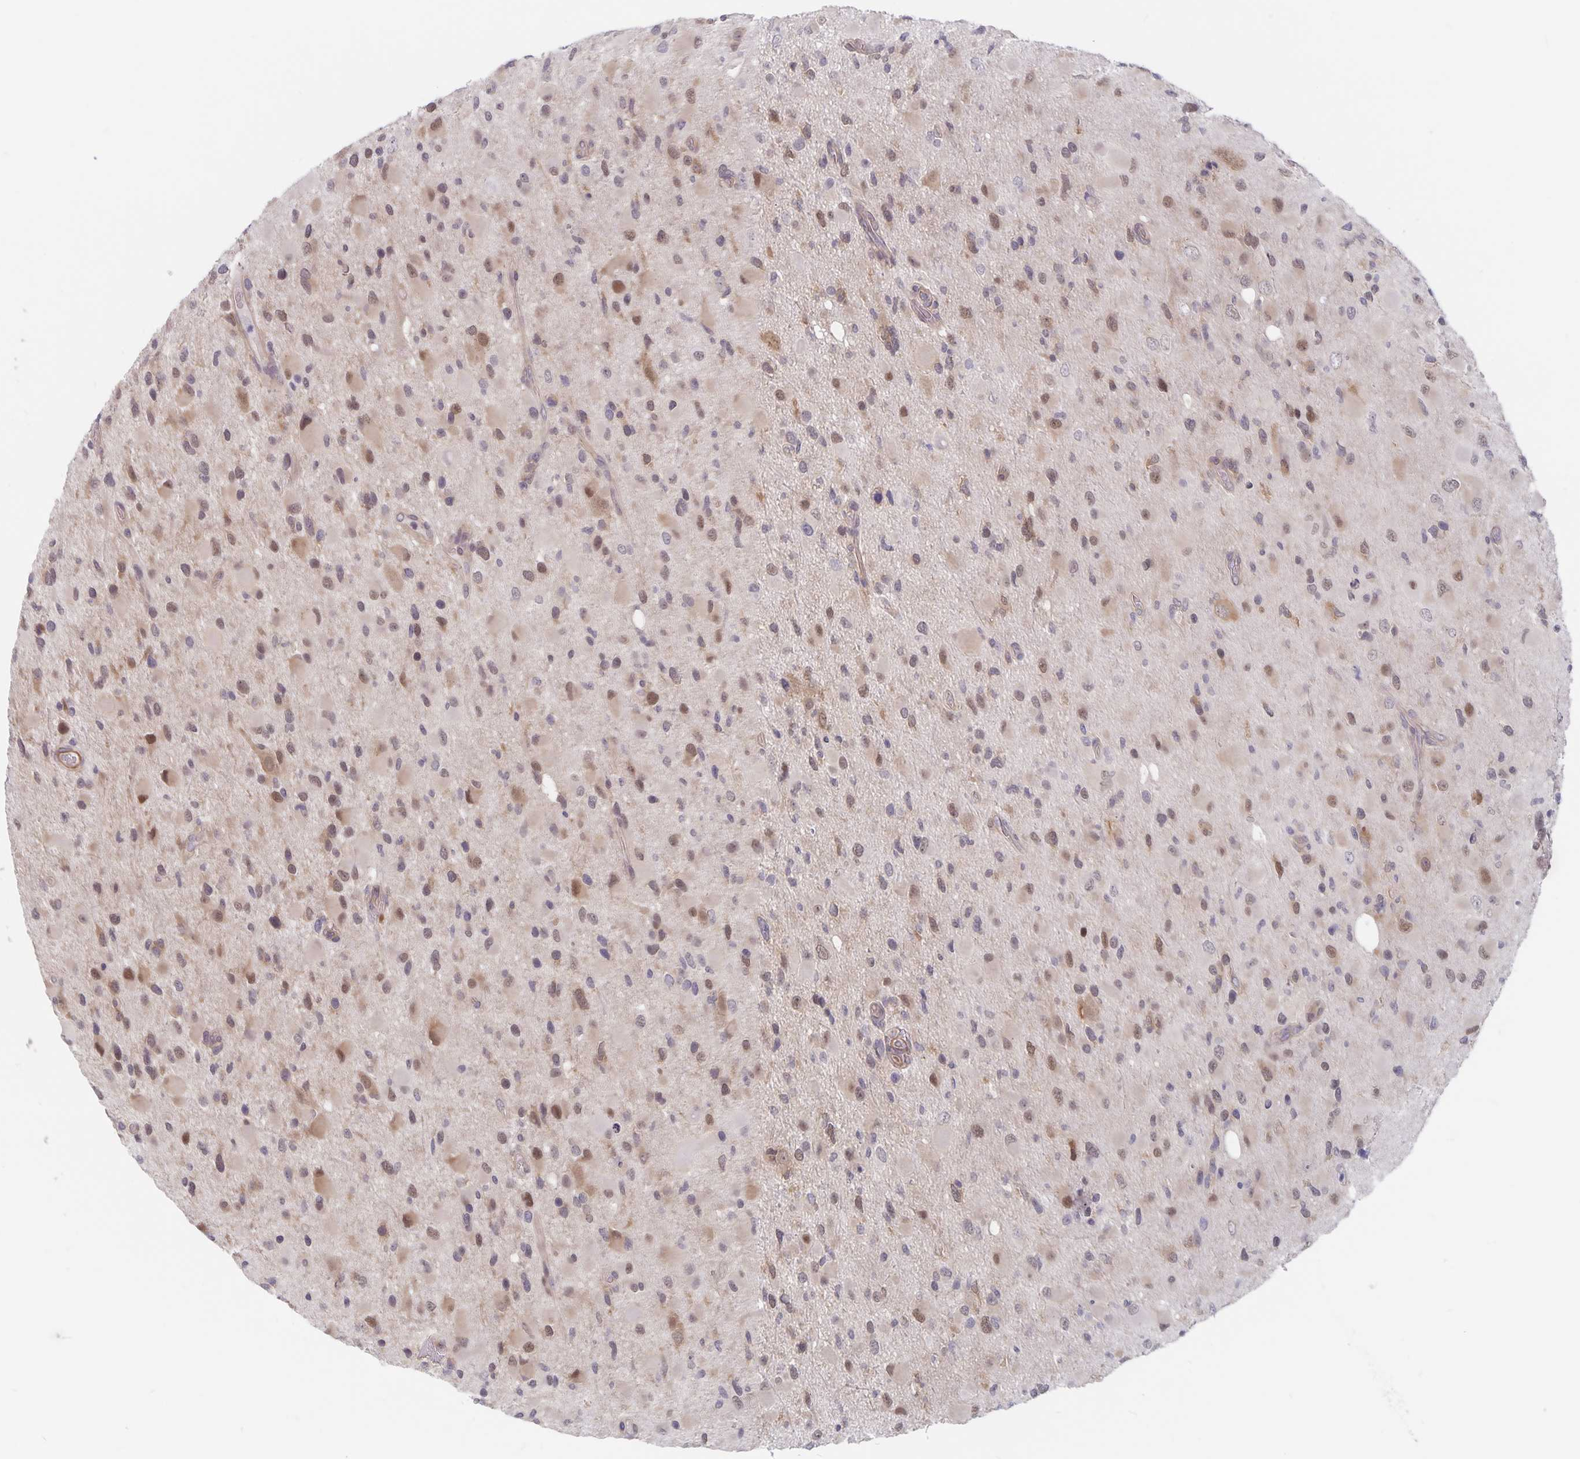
{"staining": {"intensity": "moderate", "quantity": "25%-75%", "location": "nuclear"}, "tissue": "glioma", "cell_type": "Tumor cells", "image_type": "cancer", "snomed": [{"axis": "morphology", "description": "Glioma, malignant, Low grade"}, {"axis": "topography", "description": "Brain"}], "caption": "Immunohistochemical staining of human low-grade glioma (malignant) reveals medium levels of moderate nuclear protein staining in approximately 25%-75% of tumor cells.", "gene": "BAG6", "patient": {"sex": "female", "age": 32}}